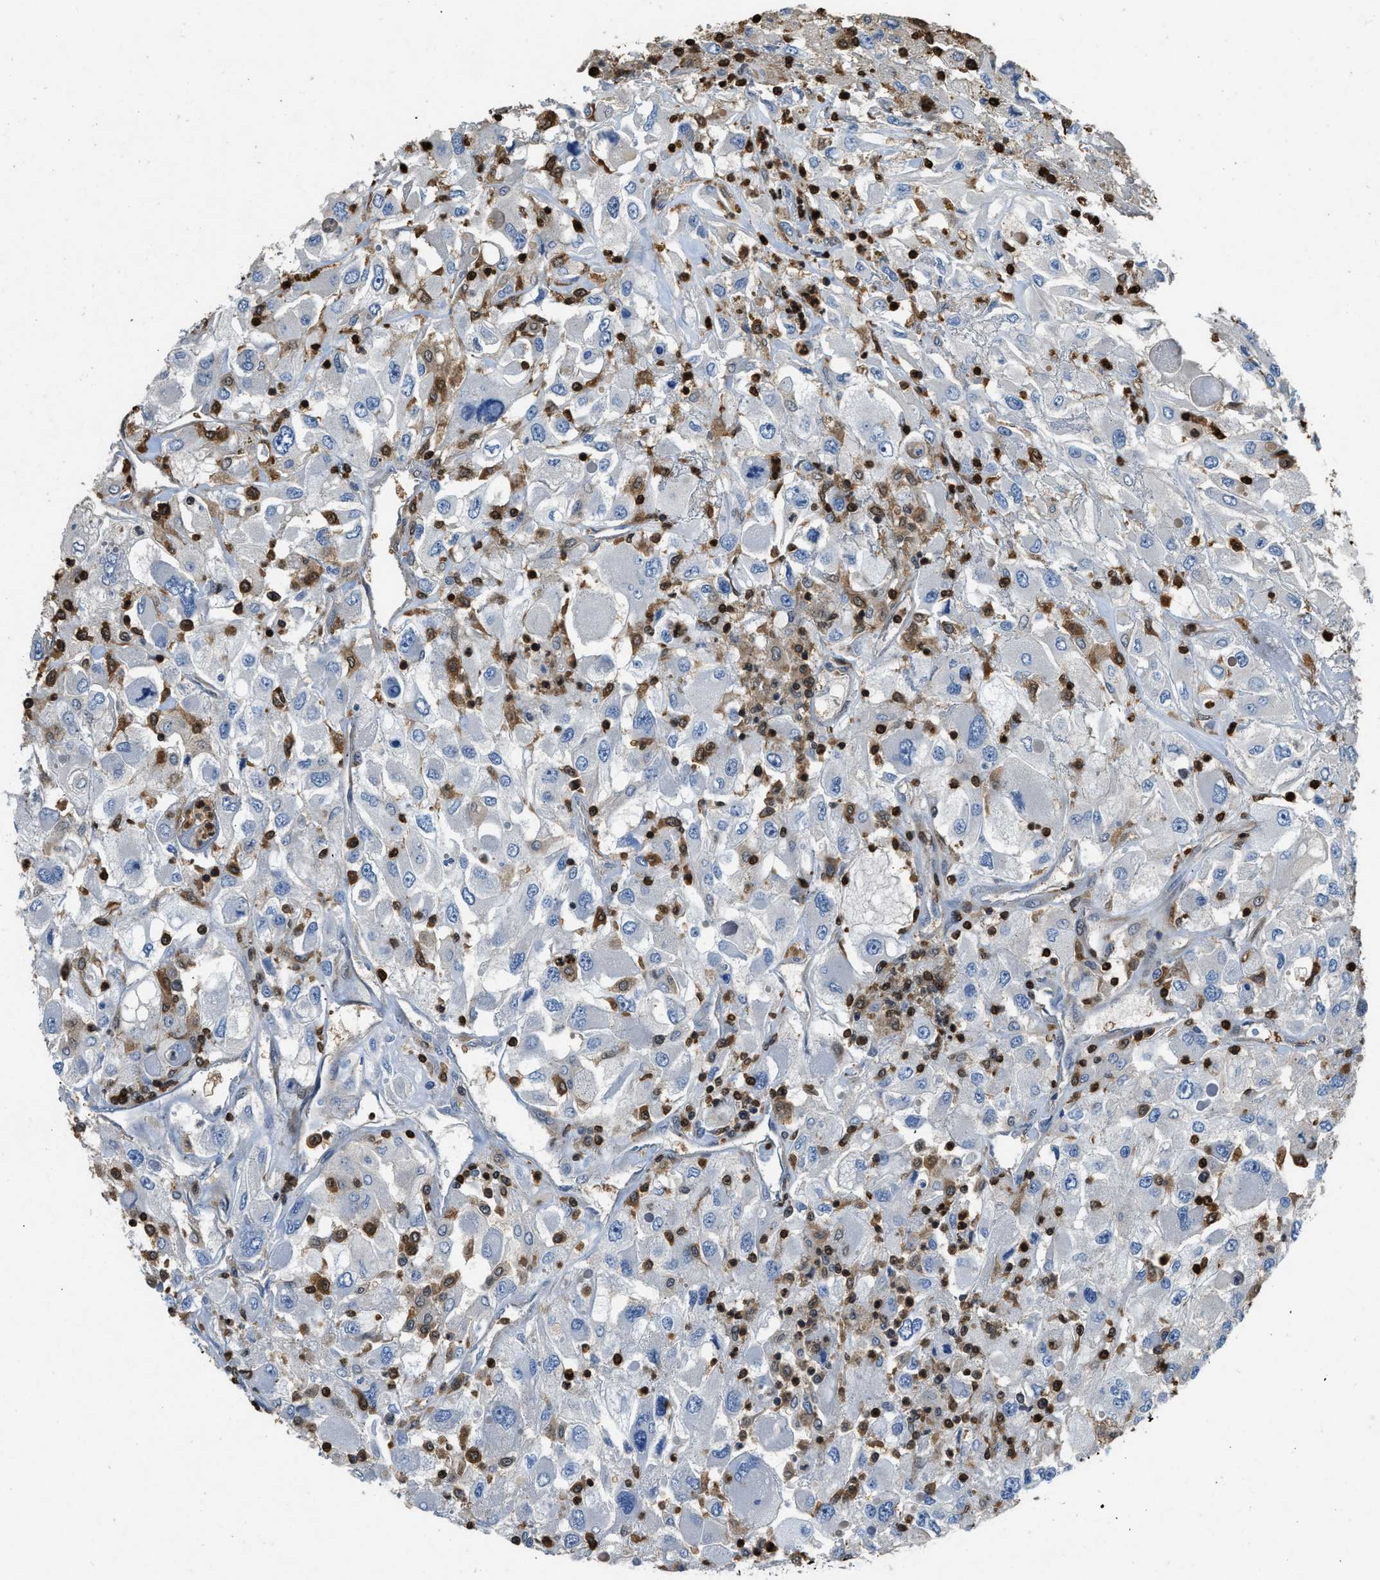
{"staining": {"intensity": "negative", "quantity": "none", "location": "none"}, "tissue": "renal cancer", "cell_type": "Tumor cells", "image_type": "cancer", "snomed": [{"axis": "morphology", "description": "Adenocarcinoma, NOS"}, {"axis": "topography", "description": "Kidney"}], "caption": "Photomicrograph shows no protein expression in tumor cells of adenocarcinoma (renal) tissue.", "gene": "ARHGDIB", "patient": {"sex": "female", "age": 52}}